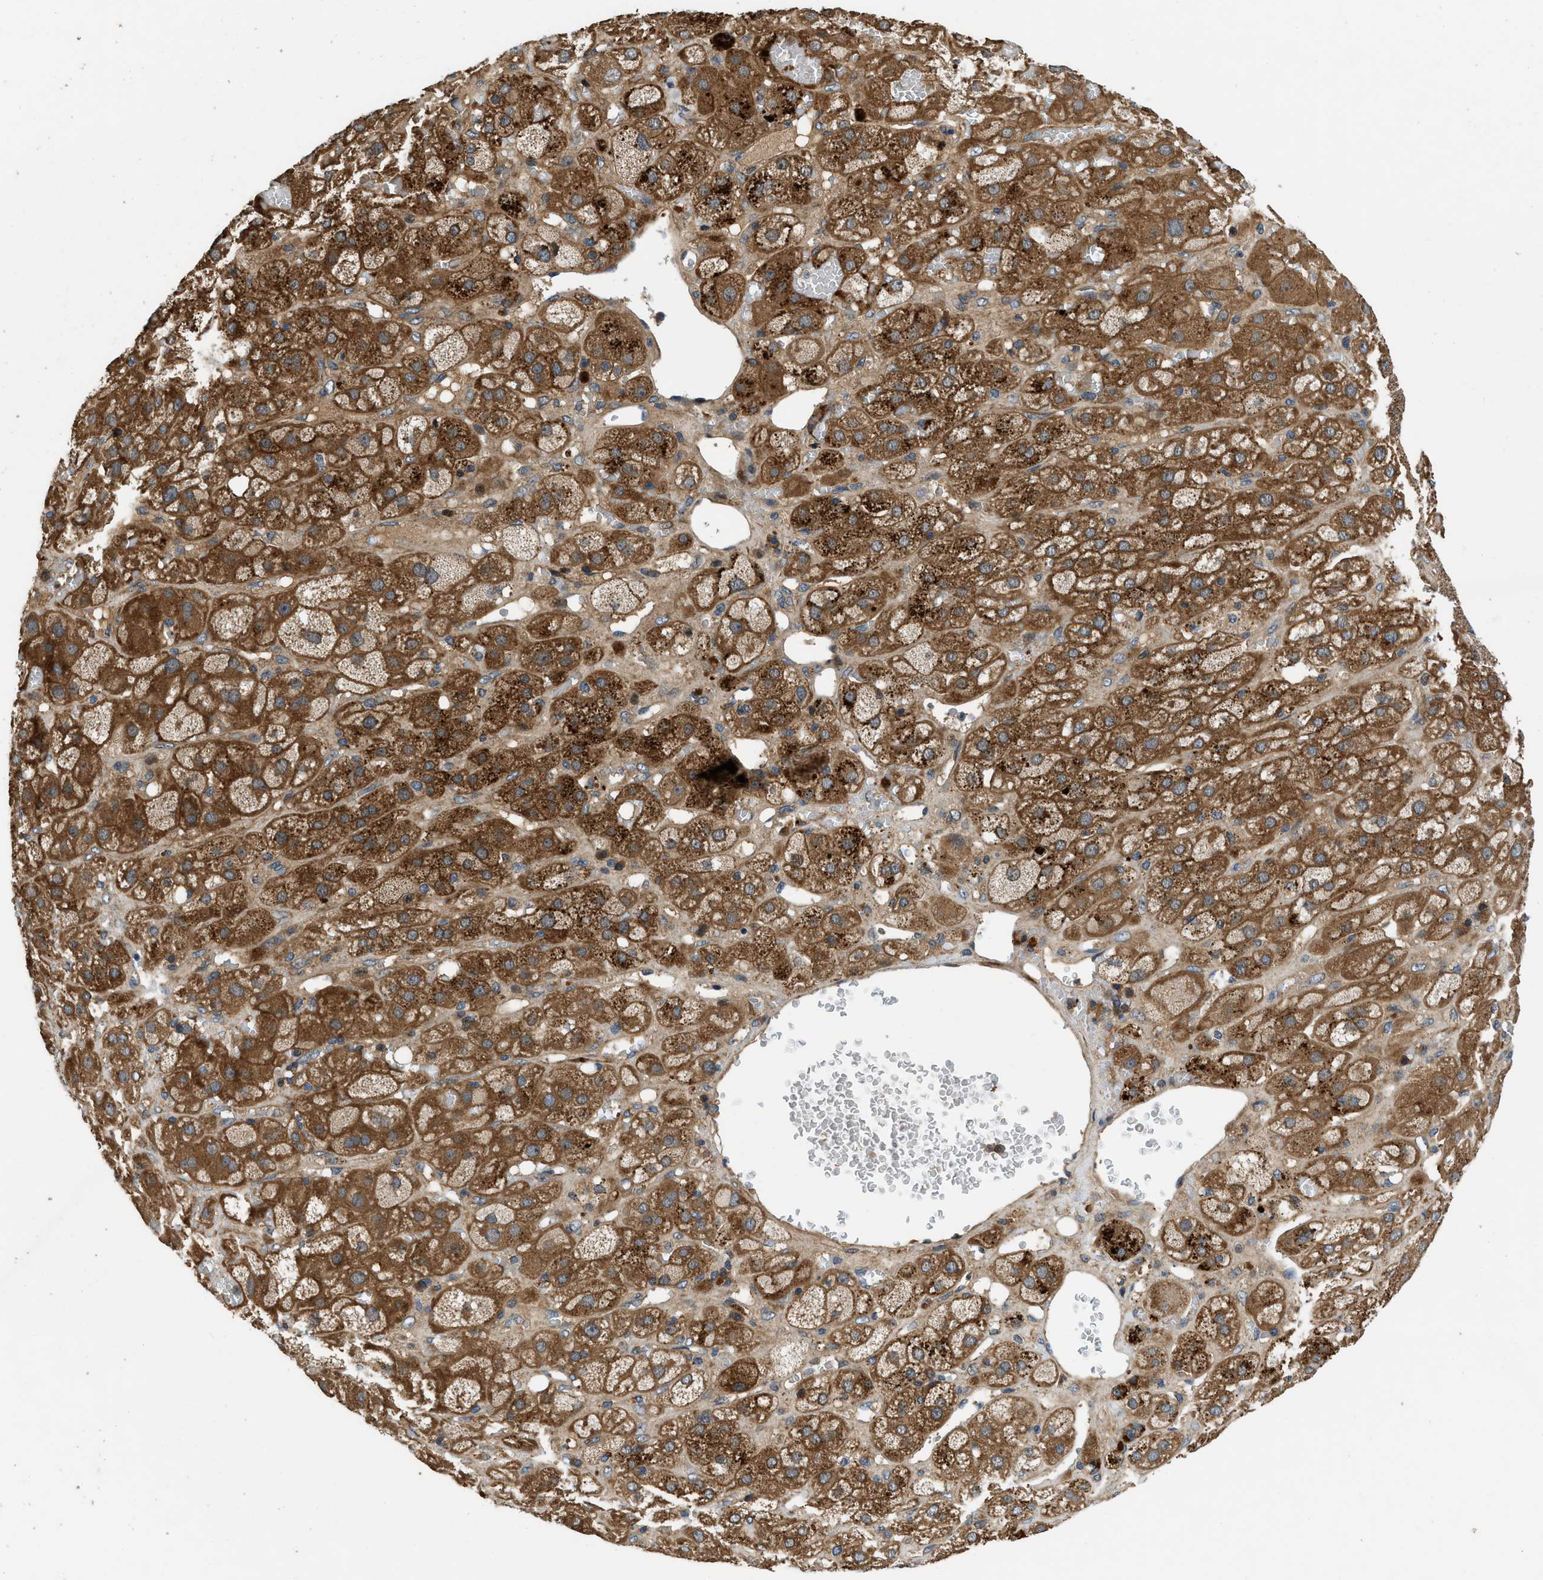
{"staining": {"intensity": "strong", "quantity": ">75%", "location": "cytoplasmic/membranous"}, "tissue": "adrenal gland", "cell_type": "Glandular cells", "image_type": "normal", "snomed": [{"axis": "morphology", "description": "Normal tissue, NOS"}, {"axis": "topography", "description": "Adrenal gland"}], "caption": "A histopathology image of adrenal gland stained for a protein reveals strong cytoplasmic/membranous brown staining in glandular cells.", "gene": "CNNM3", "patient": {"sex": "female", "age": 47}}